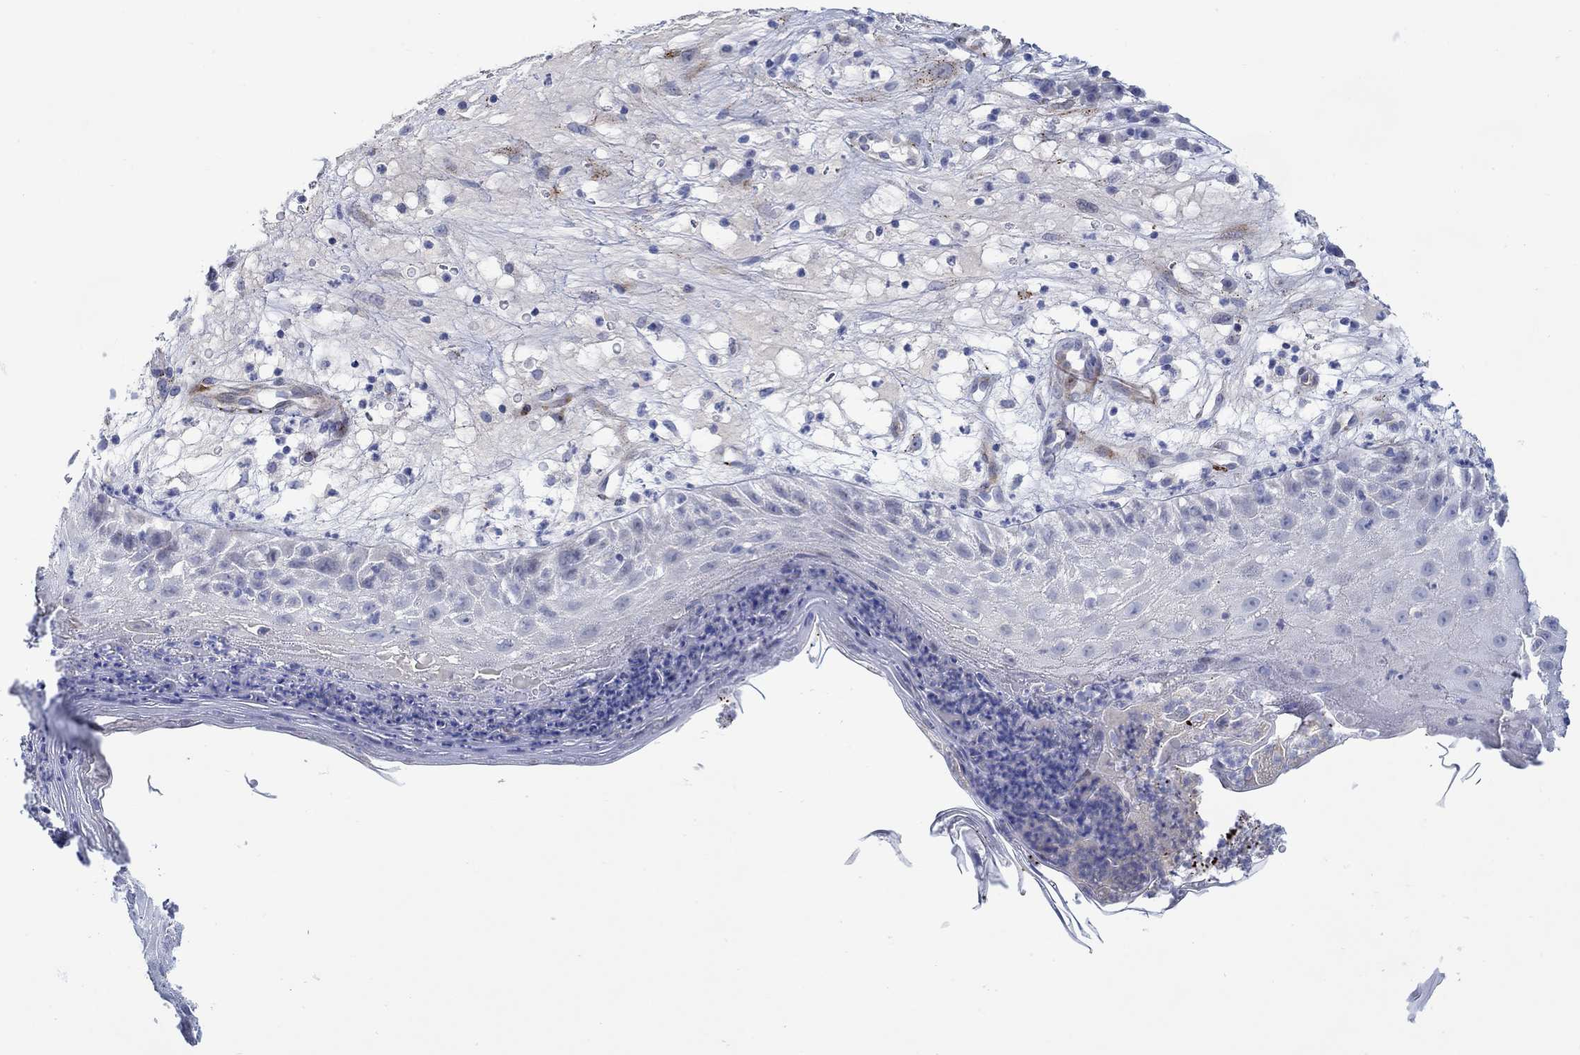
{"staining": {"intensity": "negative", "quantity": "none", "location": "none"}, "tissue": "skin cancer", "cell_type": "Tumor cells", "image_type": "cancer", "snomed": [{"axis": "morphology", "description": "Normal tissue, NOS"}, {"axis": "morphology", "description": "Squamous cell carcinoma, NOS"}, {"axis": "topography", "description": "Skin"}], "caption": "An immunohistochemistry photomicrograph of skin cancer (squamous cell carcinoma) is shown. There is no staining in tumor cells of skin cancer (squamous cell carcinoma). (DAB IHC visualized using brightfield microscopy, high magnification).", "gene": "KSR2", "patient": {"sex": "male", "age": 79}}